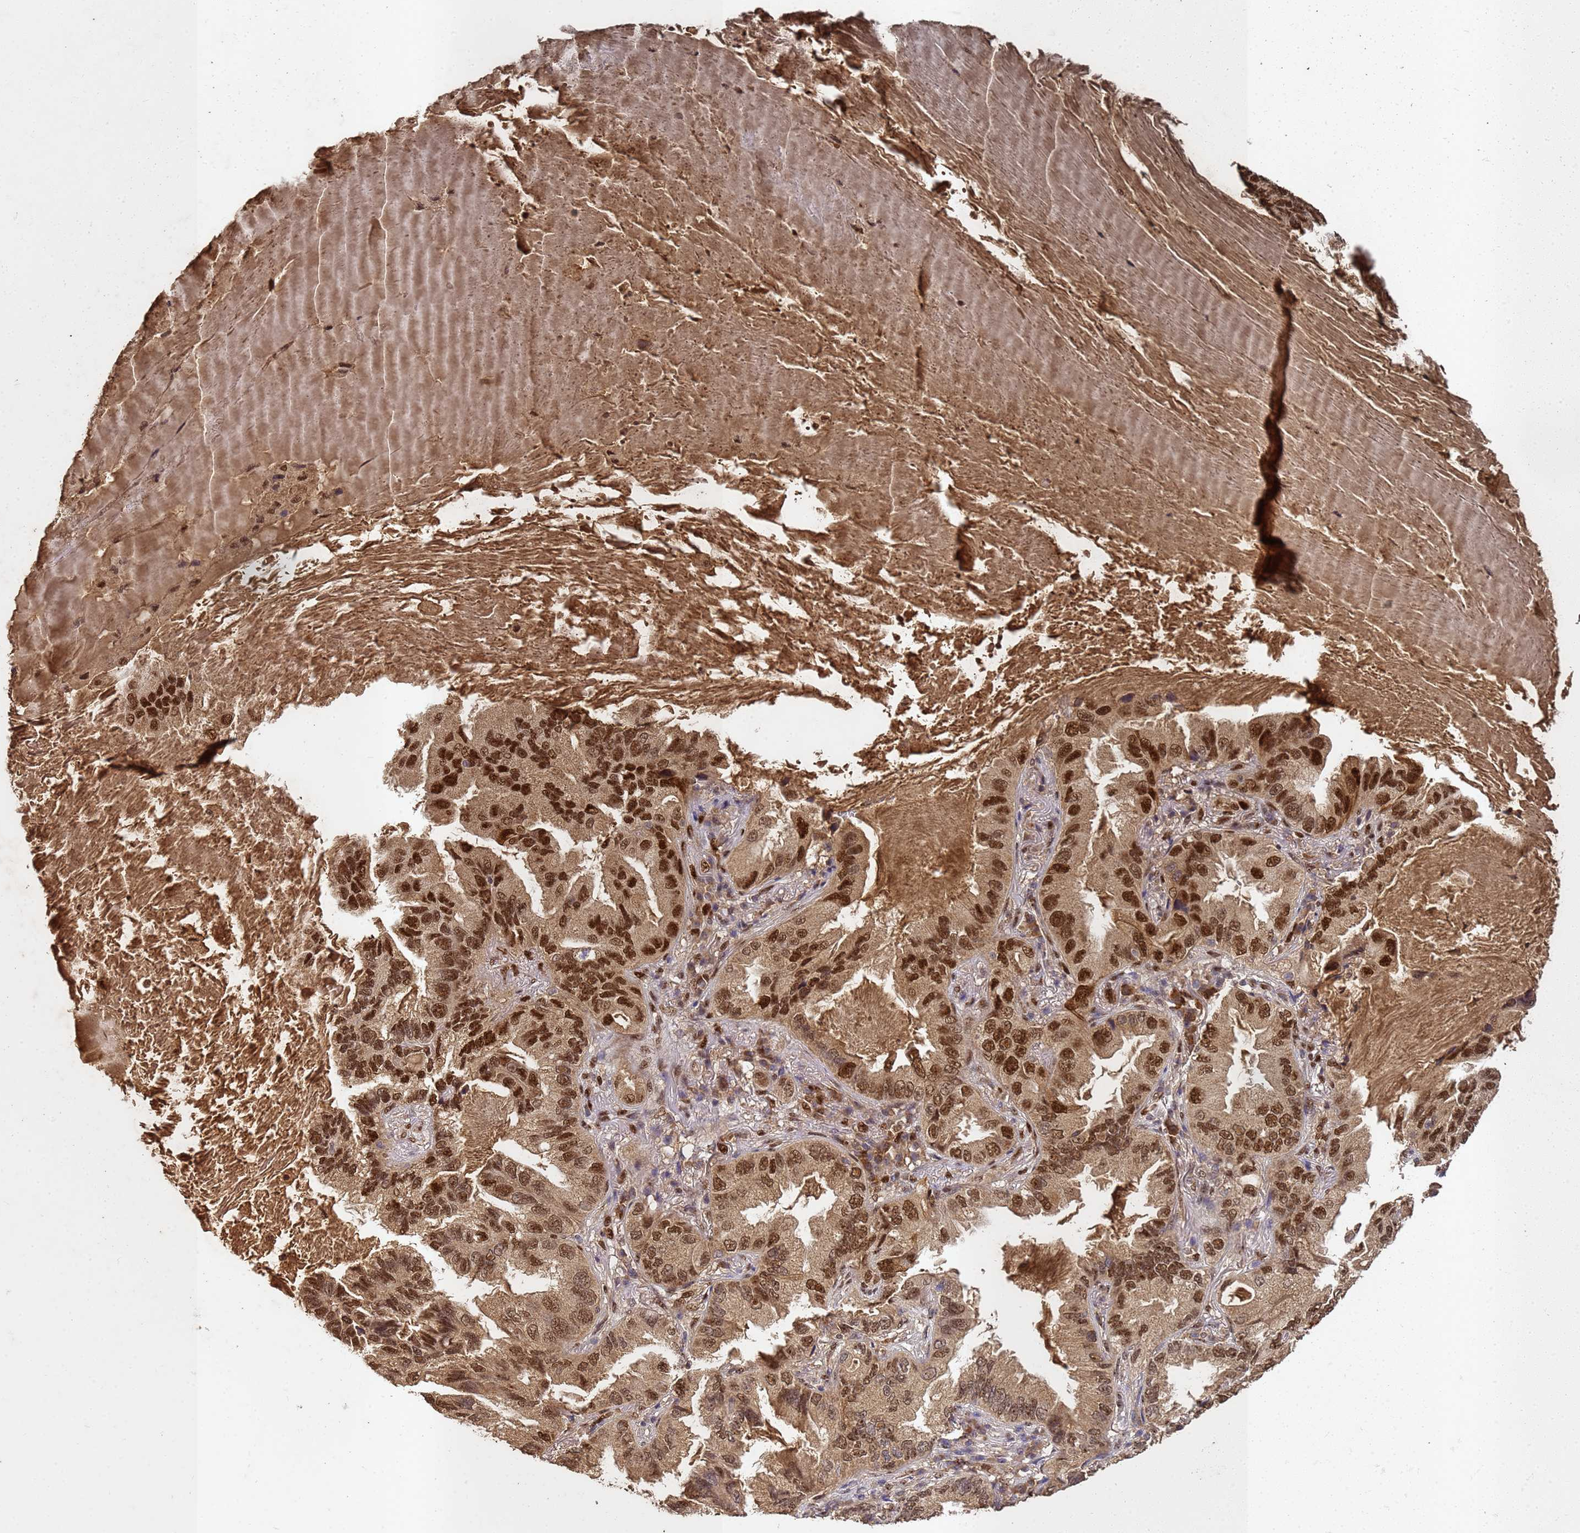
{"staining": {"intensity": "strong", "quantity": "25%-75%", "location": "cytoplasmic/membranous,nuclear"}, "tissue": "lung cancer", "cell_type": "Tumor cells", "image_type": "cancer", "snomed": [{"axis": "morphology", "description": "Adenocarcinoma, NOS"}, {"axis": "topography", "description": "Lung"}], "caption": "The image reveals immunohistochemical staining of lung adenocarcinoma. There is strong cytoplasmic/membranous and nuclear positivity is appreciated in approximately 25%-75% of tumor cells.", "gene": "SECISBP2", "patient": {"sex": "female", "age": 69}}